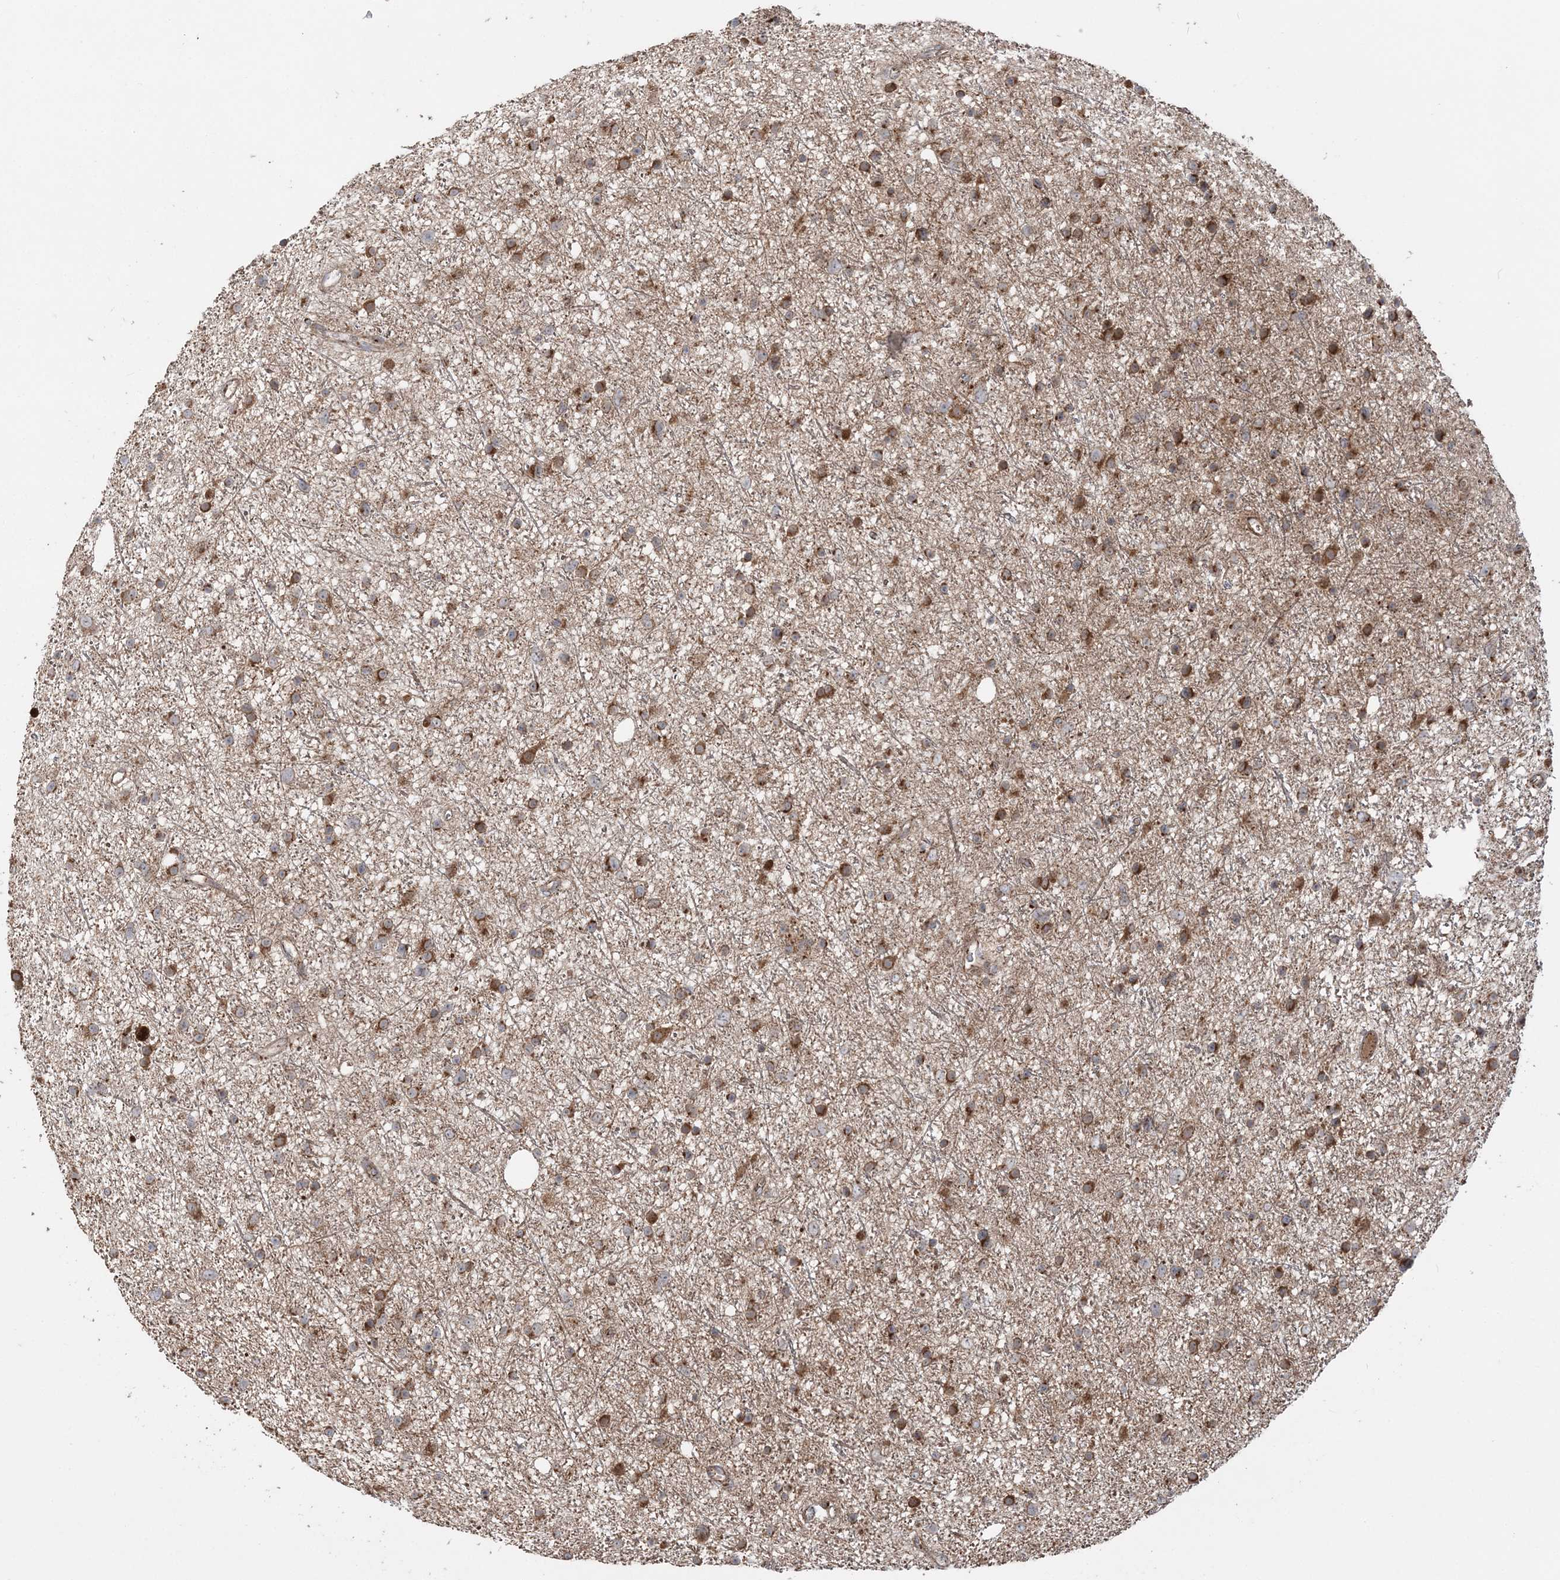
{"staining": {"intensity": "moderate", "quantity": ">75%", "location": "cytoplasmic/membranous"}, "tissue": "glioma", "cell_type": "Tumor cells", "image_type": "cancer", "snomed": [{"axis": "morphology", "description": "Glioma, malignant, Low grade"}, {"axis": "topography", "description": "Cerebral cortex"}], "caption": "Tumor cells demonstrate moderate cytoplasmic/membranous positivity in about >75% of cells in glioma. (DAB IHC with brightfield microscopy, high magnification).", "gene": "ABCC3", "patient": {"sex": "female", "age": 39}}